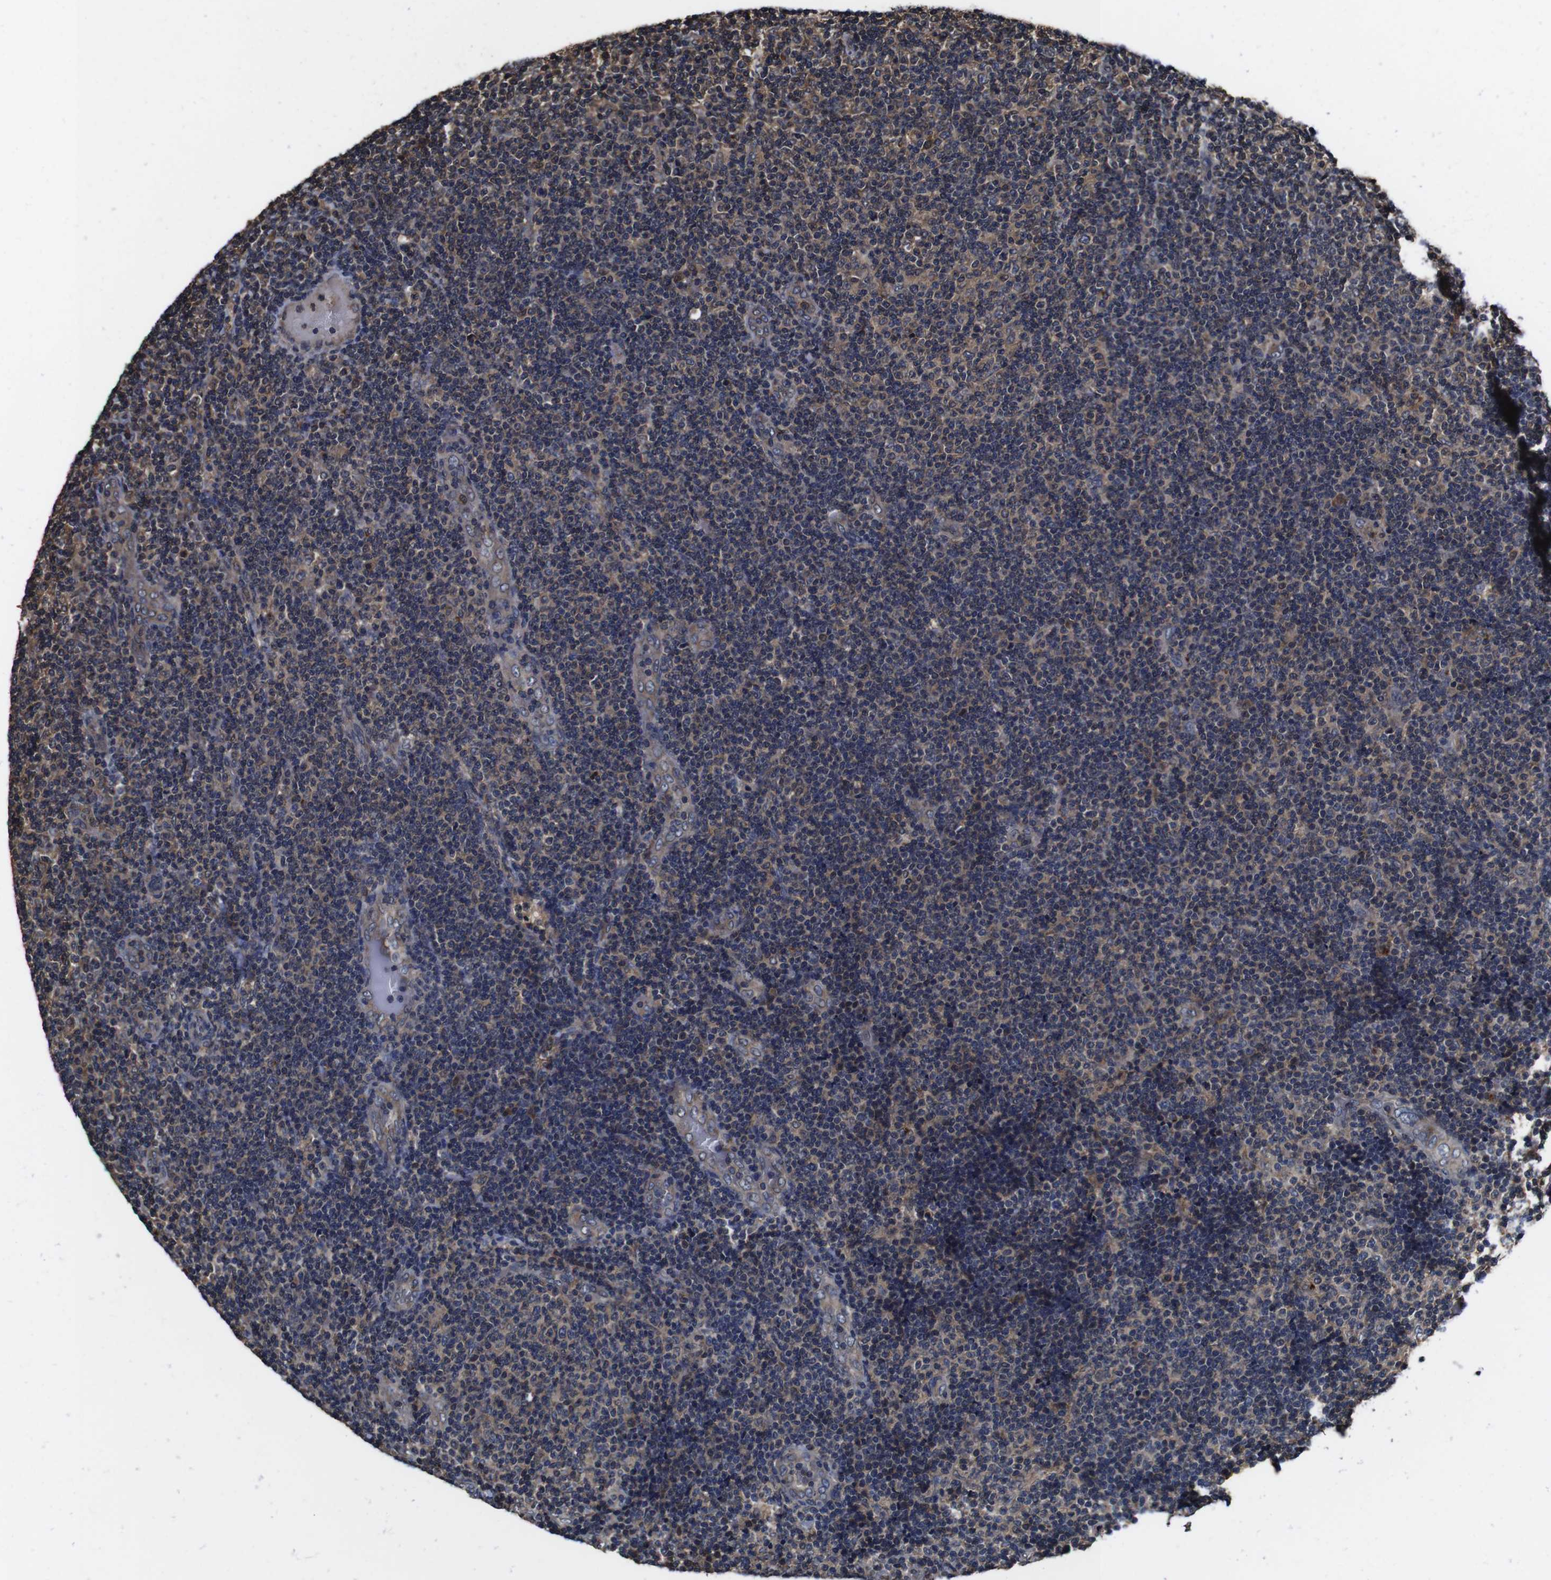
{"staining": {"intensity": "weak", "quantity": "25%-75%", "location": "cytoplasmic/membranous"}, "tissue": "lymphoma", "cell_type": "Tumor cells", "image_type": "cancer", "snomed": [{"axis": "morphology", "description": "Malignant lymphoma, non-Hodgkin's type, Low grade"}, {"axis": "topography", "description": "Lymph node"}], "caption": "Malignant lymphoma, non-Hodgkin's type (low-grade) stained with DAB (3,3'-diaminobenzidine) immunohistochemistry reveals low levels of weak cytoplasmic/membranous staining in approximately 25%-75% of tumor cells. The staining was performed using DAB, with brown indicating positive protein expression. Nuclei are stained blue with hematoxylin.", "gene": "CXCL11", "patient": {"sex": "male", "age": 83}}